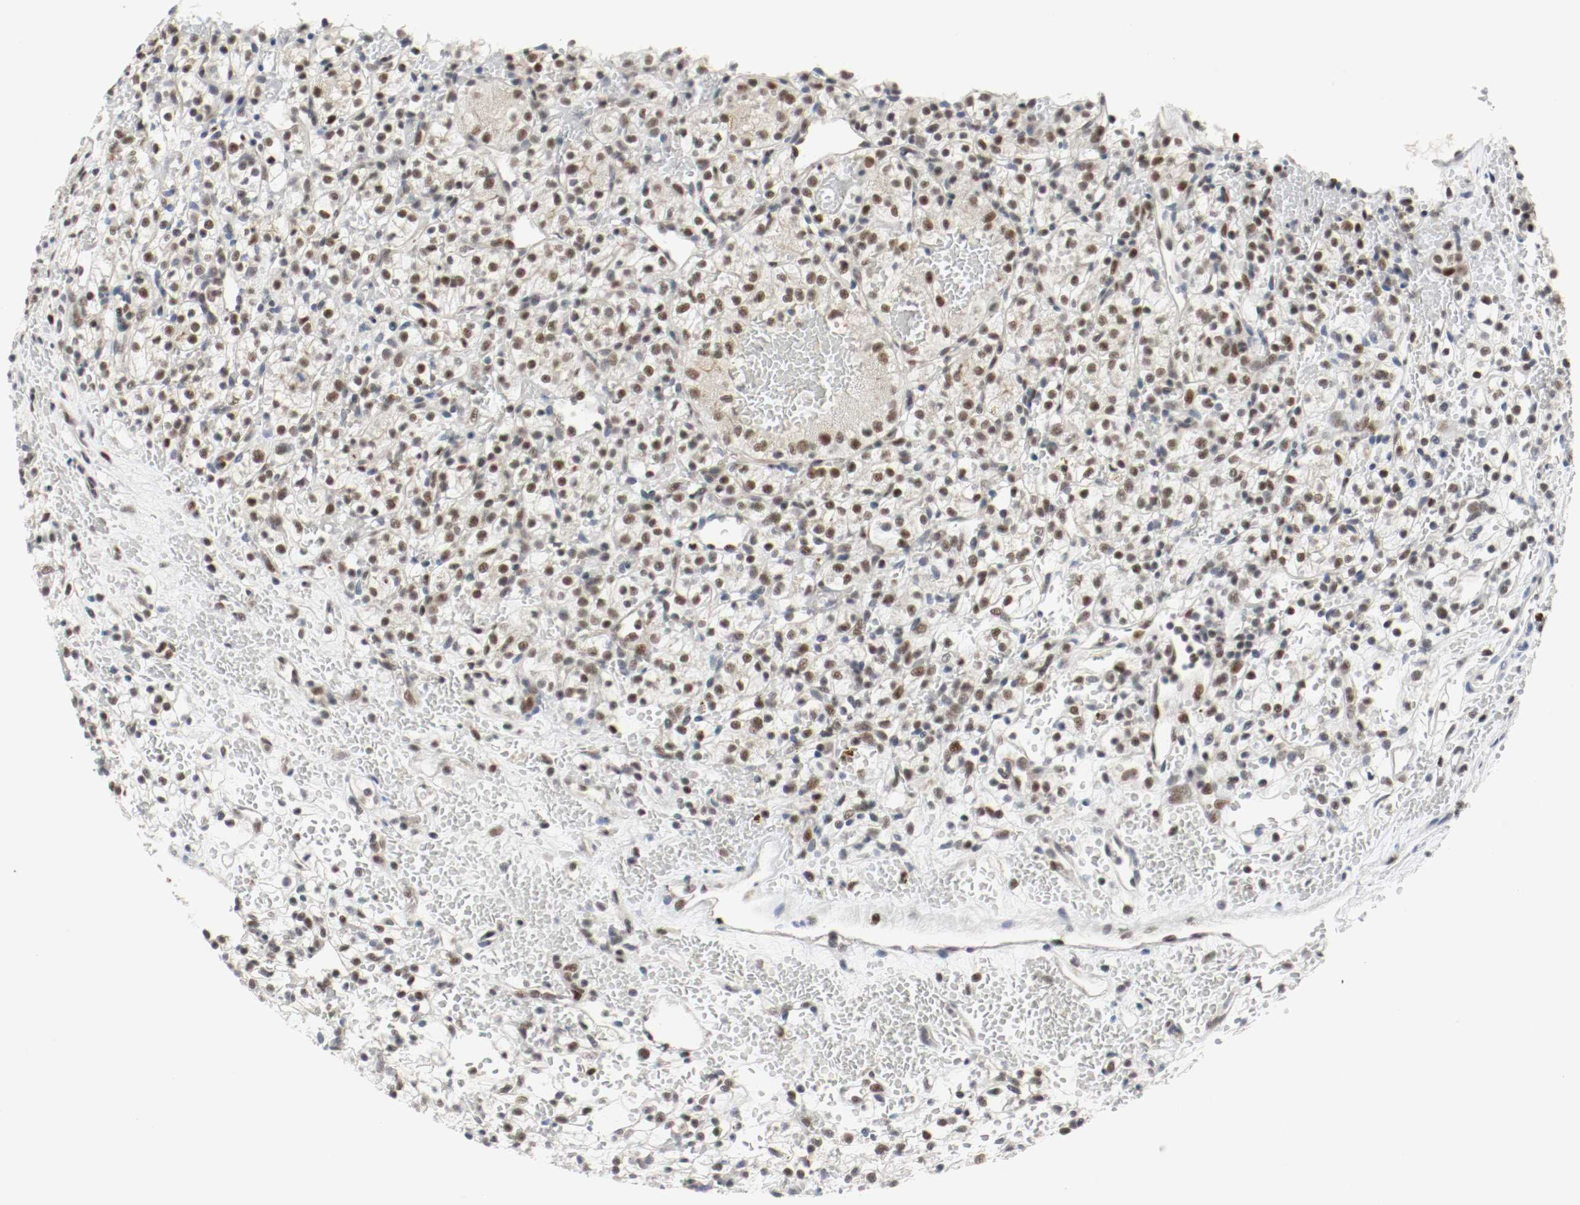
{"staining": {"intensity": "moderate", "quantity": "25%-75%", "location": "nuclear"}, "tissue": "renal cancer", "cell_type": "Tumor cells", "image_type": "cancer", "snomed": [{"axis": "morphology", "description": "Adenocarcinoma, NOS"}, {"axis": "topography", "description": "Kidney"}], "caption": "Moderate nuclear expression for a protein is identified in about 25%-75% of tumor cells of adenocarcinoma (renal) using immunohistochemistry.", "gene": "ASH1L", "patient": {"sex": "female", "age": 60}}